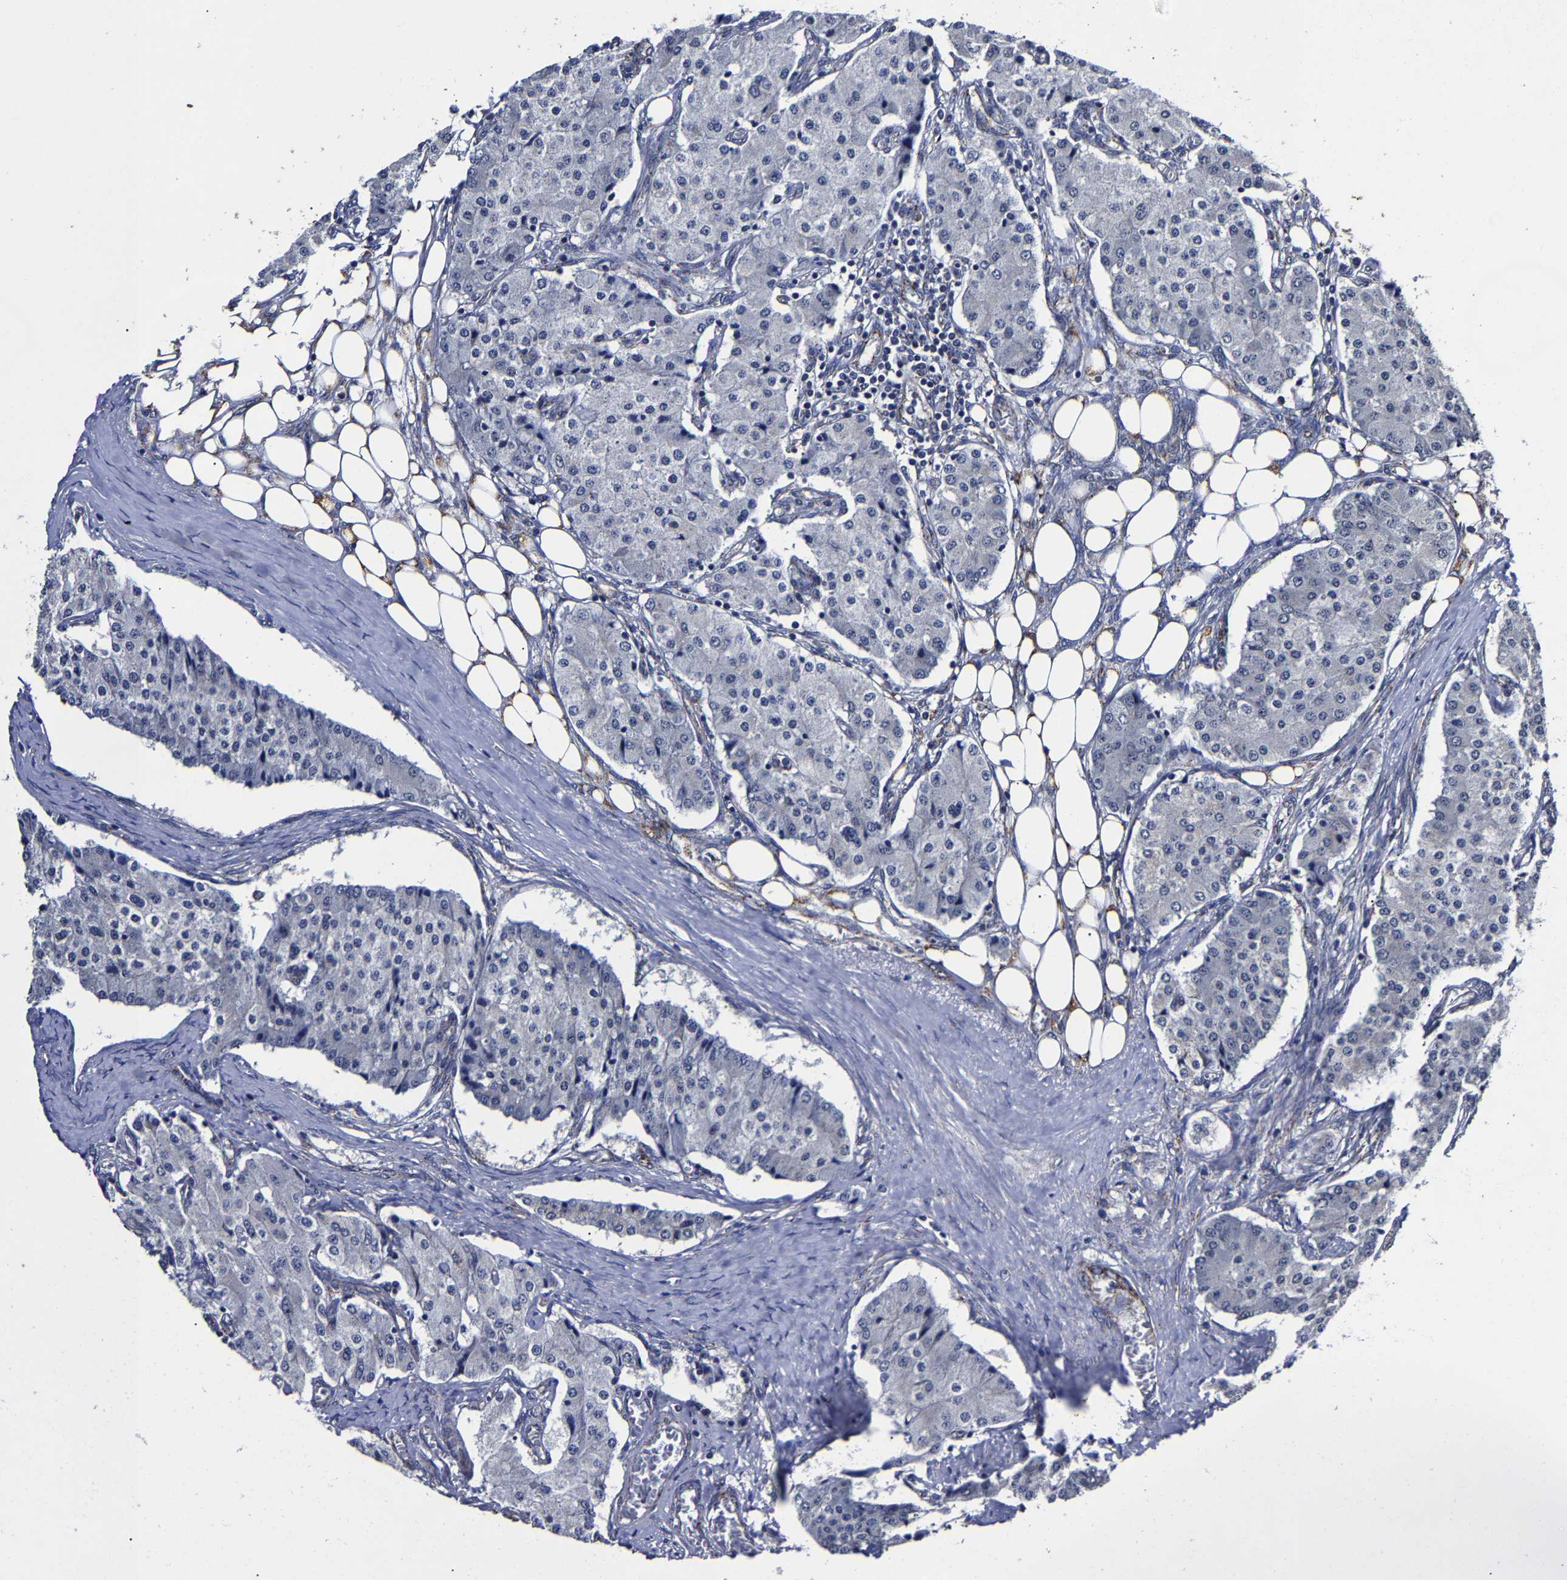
{"staining": {"intensity": "negative", "quantity": "none", "location": "none"}, "tissue": "carcinoid", "cell_type": "Tumor cells", "image_type": "cancer", "snomed": [{"axis": "morphology", "description": "Carcinoid, malignant, NOS"}, {"axis": "topography", "description": "Colon"}], "caption": "There is no significant staining in tumor cells of carcinoid.", "gene": "AASS", "patient": {"sex": "female", "age": 52}}